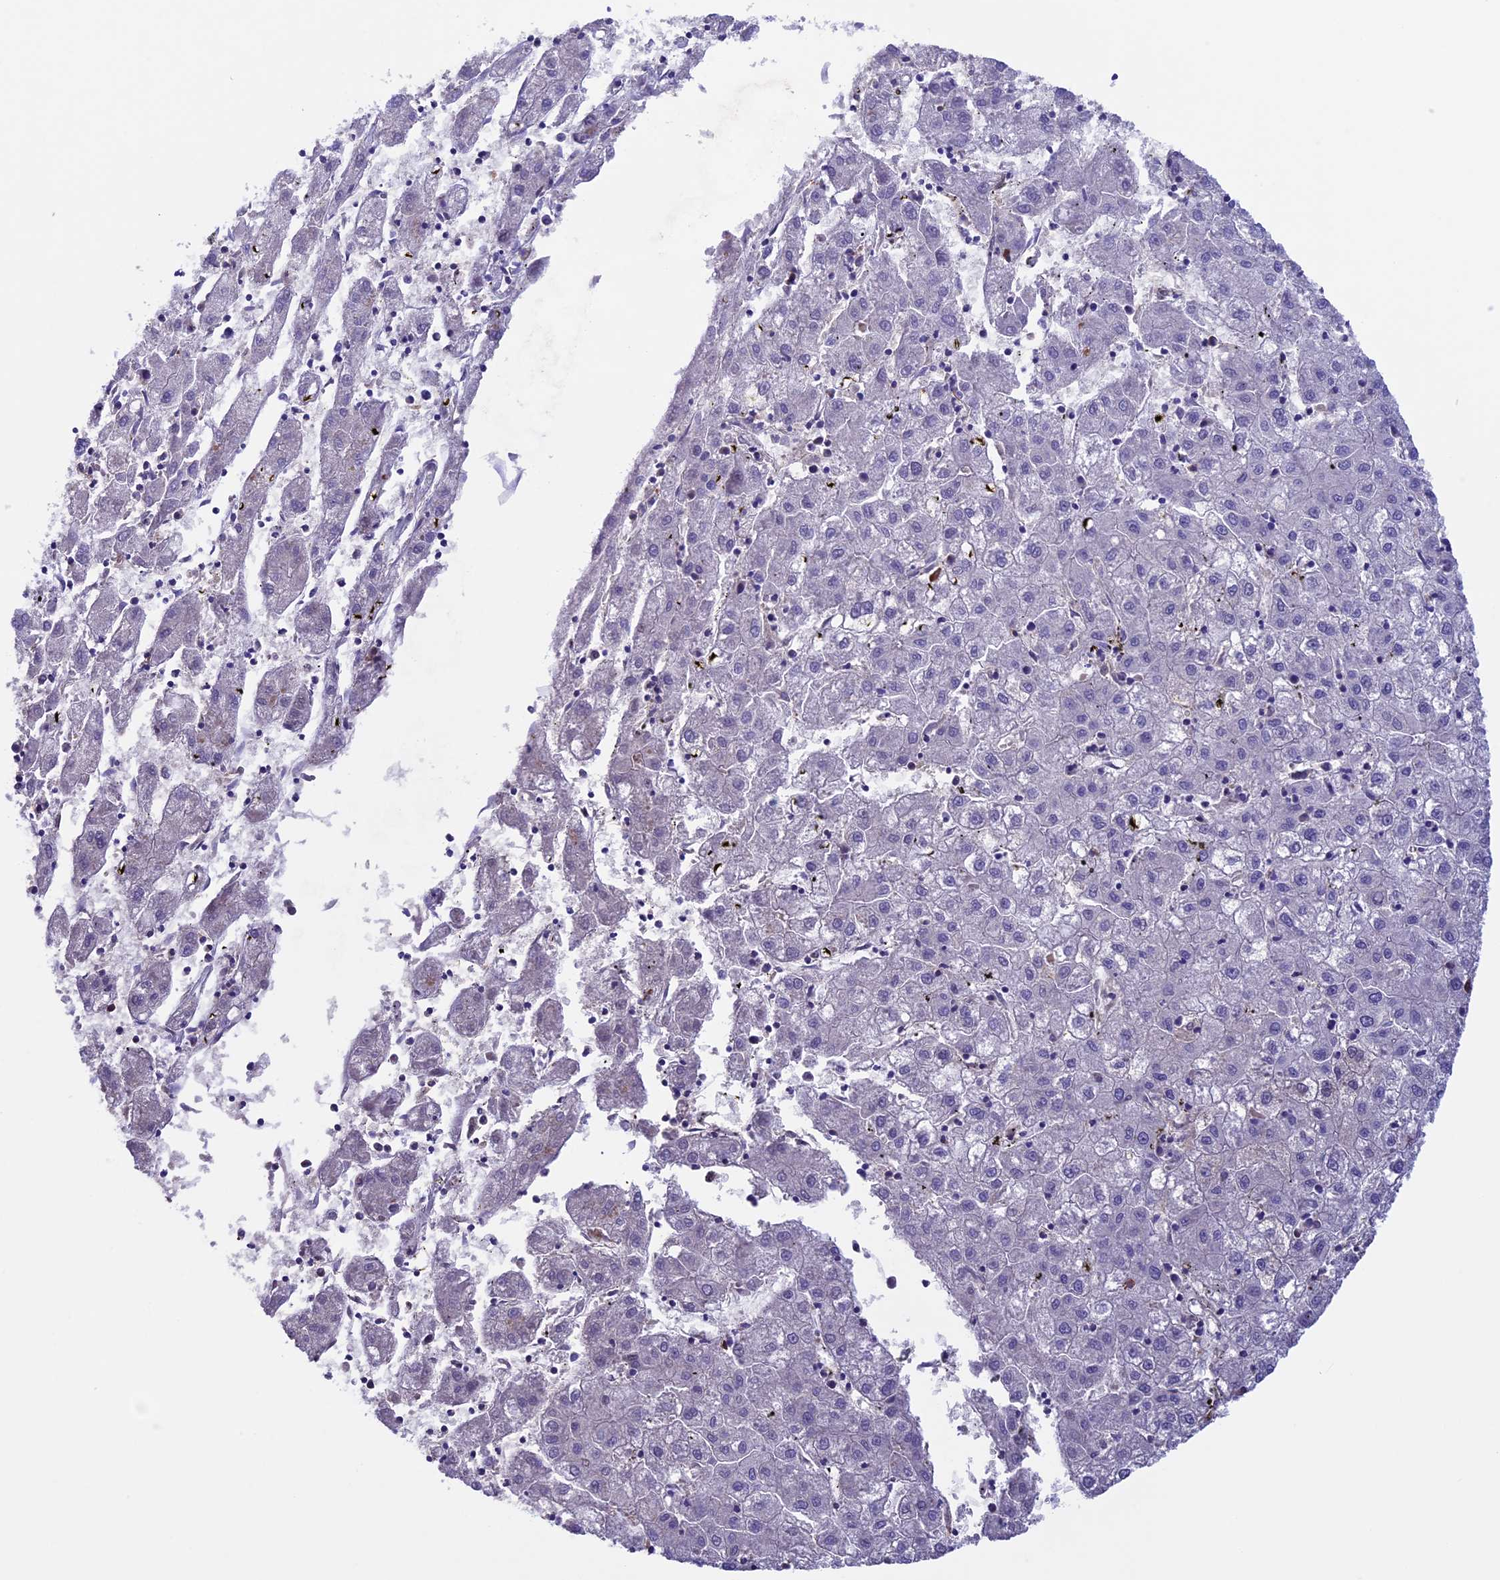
{"staining": {"intensity": "negative", "quantity": "none", "location": "none"}, "tissue": "liver cancer", "cell_type": "Tumor cells", "image_type": "cancer", "snomed": [{"axis": "morphology", "description": "Carcinoma, Hepatocellular, NOS"}, {"axis": "topography", "description": "Liver"}], "caption": "A histopathology image of human liver hepatocellular carcinoma is negative for staining in tumor cells.", "gene": "IGSF6", "patient": {"sex": "male", "age": 72}}